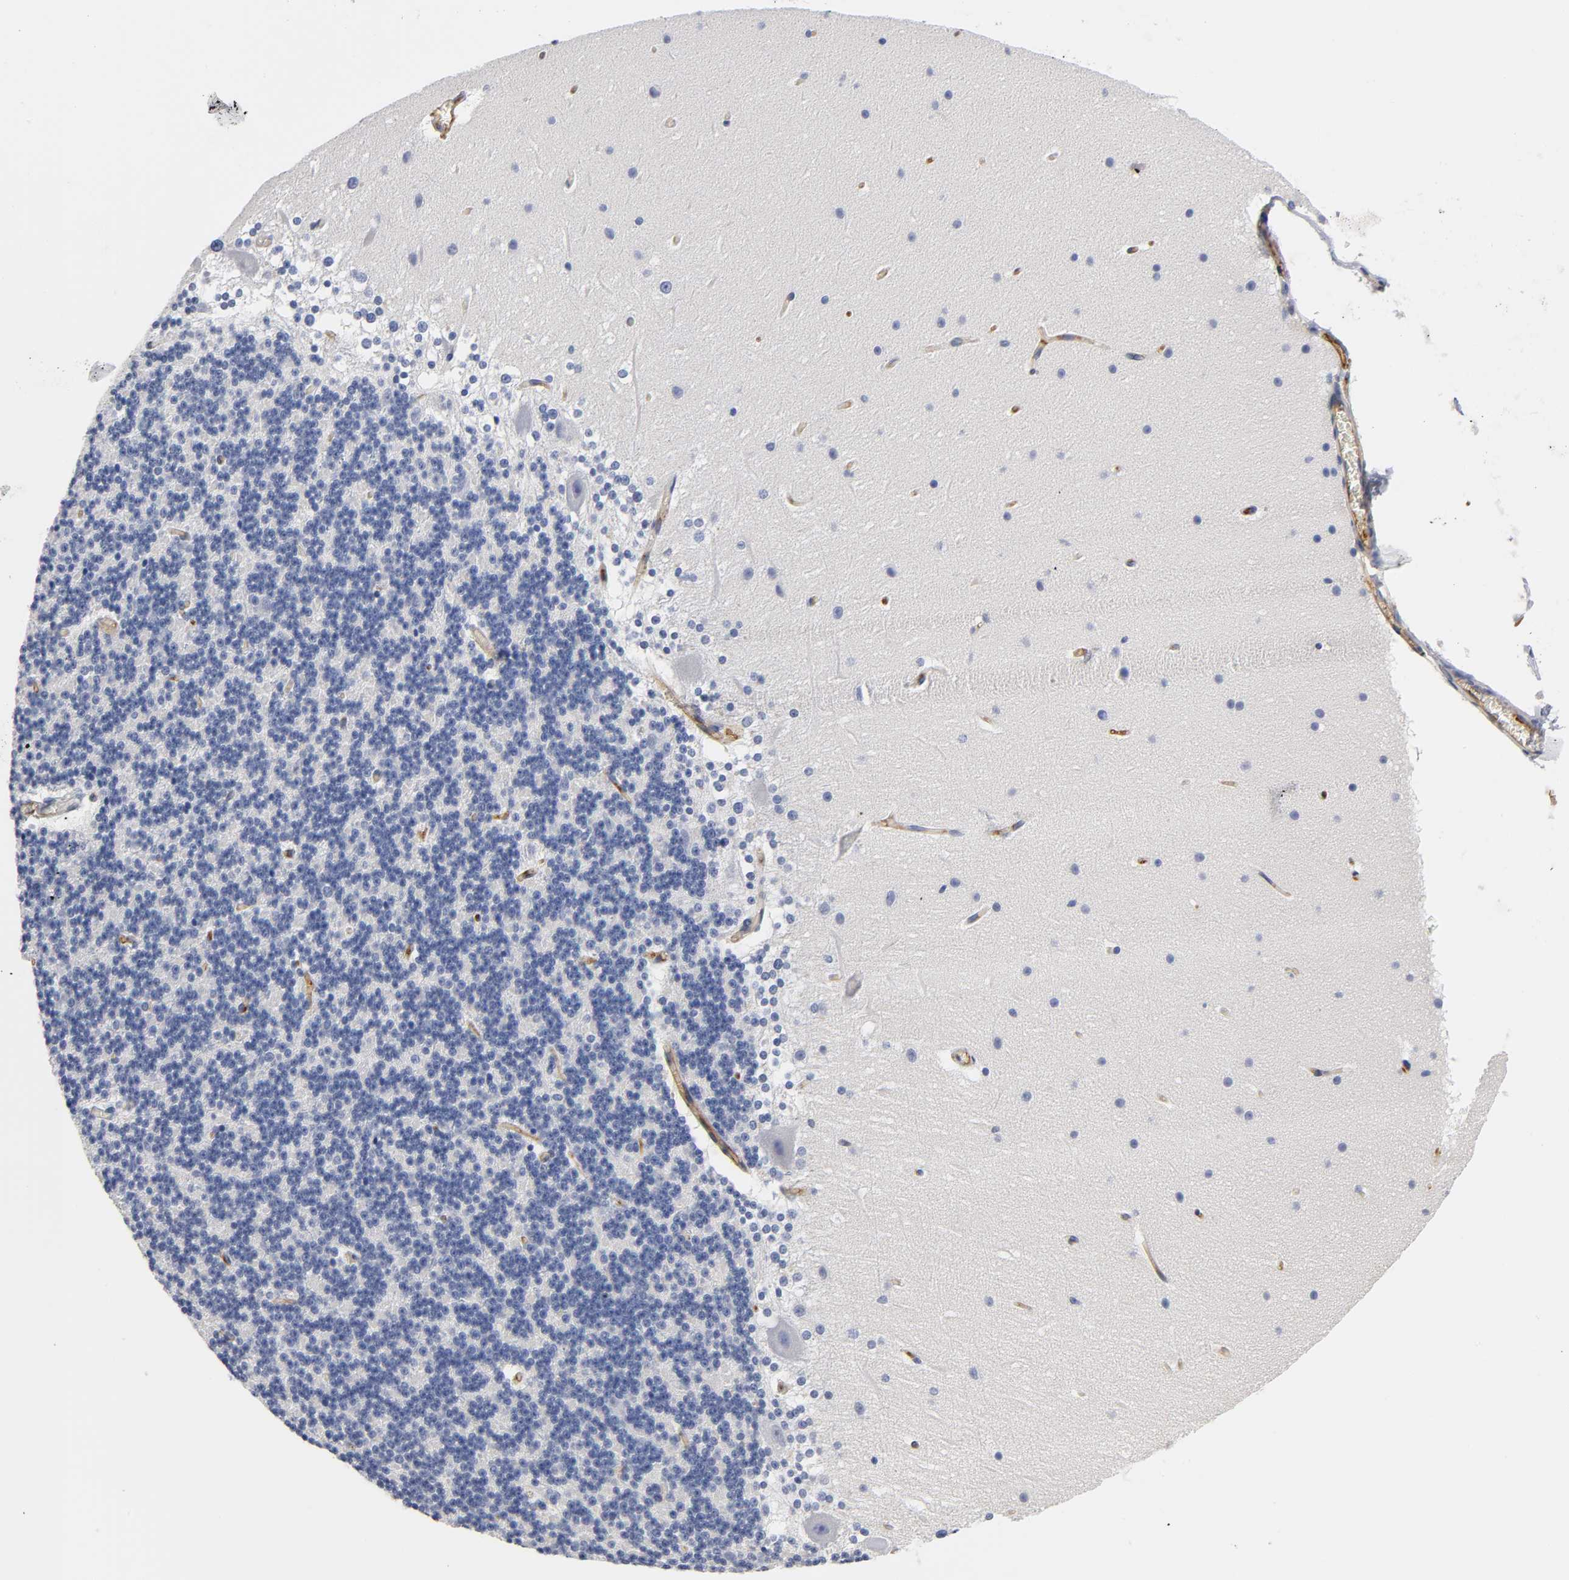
{"staining": {"intensity": "negative", "quantity": "none", "location": "none"}, "tissue": "cerebellum", "cell_type": "Cells in granular layer", "image_type": "normal", "snomed": [{"axis": "morphology", "description": "Normal tissue, NOS"}, {"axis": "topography", "description": "Cerebellum"}], "caption": "IHC micrograph of unremarkable cerebellum: cerebellum stained with DAB (3,3'-diaminobenzidine) demonstrates no significant protein staining in cells in granular layer.", "gene": "ICAM1", "patient": {"sex": "female", "age": 19}}